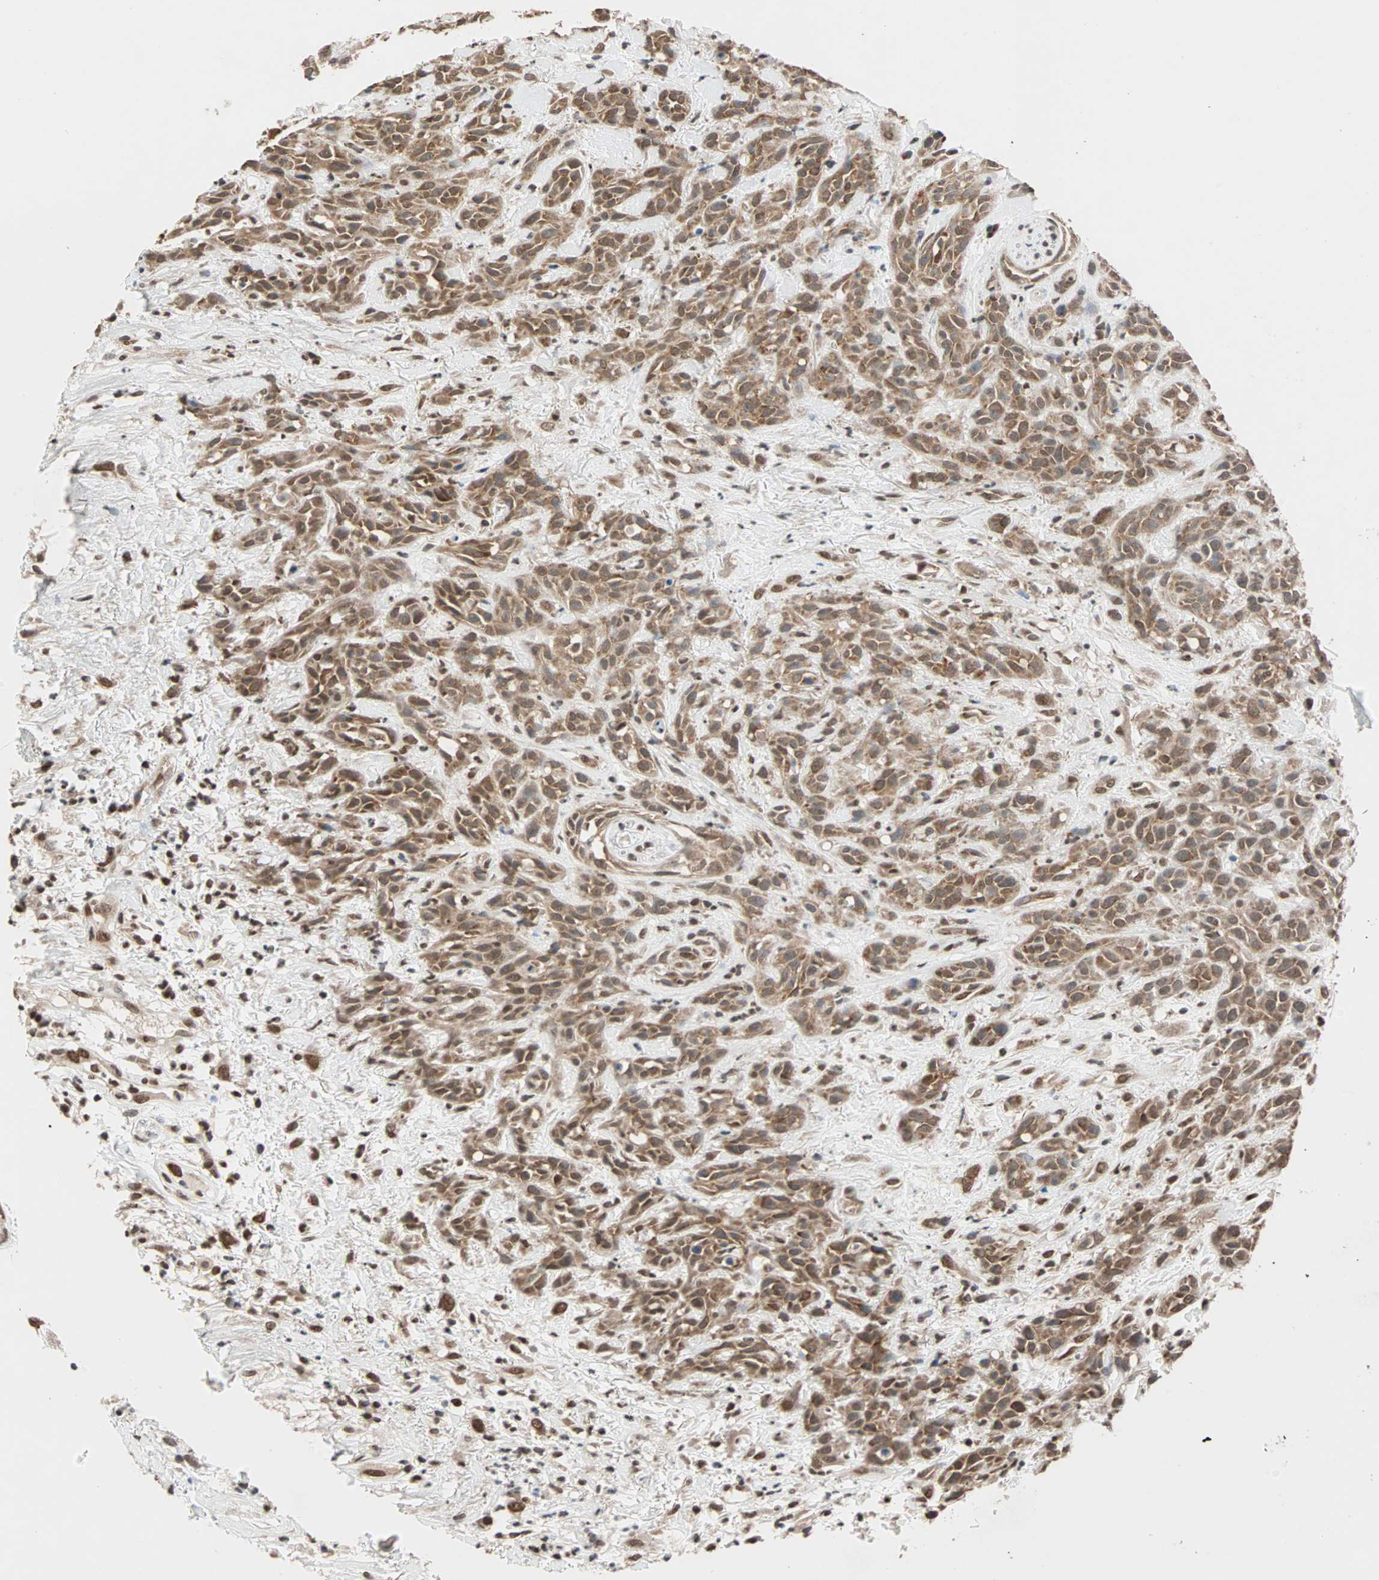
{"staining": {"intensity": "moderate", "quantity": ">75%", "location": "cytoplasmic/membranous"}, "tissue": "head and neck cancer", "cell_type": "Tumor cells", "image_type": "cancer", "snomed": [{"axis": "morphology", "description": "Squamous cell carcinoma, NOS"}, {"axis": "topography", "description": "Head-Neck"}], "caption": "Immunohistochemistry (DAB (3,3'-diaminobenzidine)) staining of head and neck cancer (squamous cell carcinoma) demonstrates moderate cytoplasmic/membranous protein expression in about >75% of tumor cells. (Stains: DAB in brown, nuclei in blue, Microscopy: brightfield microscopy at high magnification).", "gene": "DAZAP1", "patient": {"sex": "male", "age": 62}}